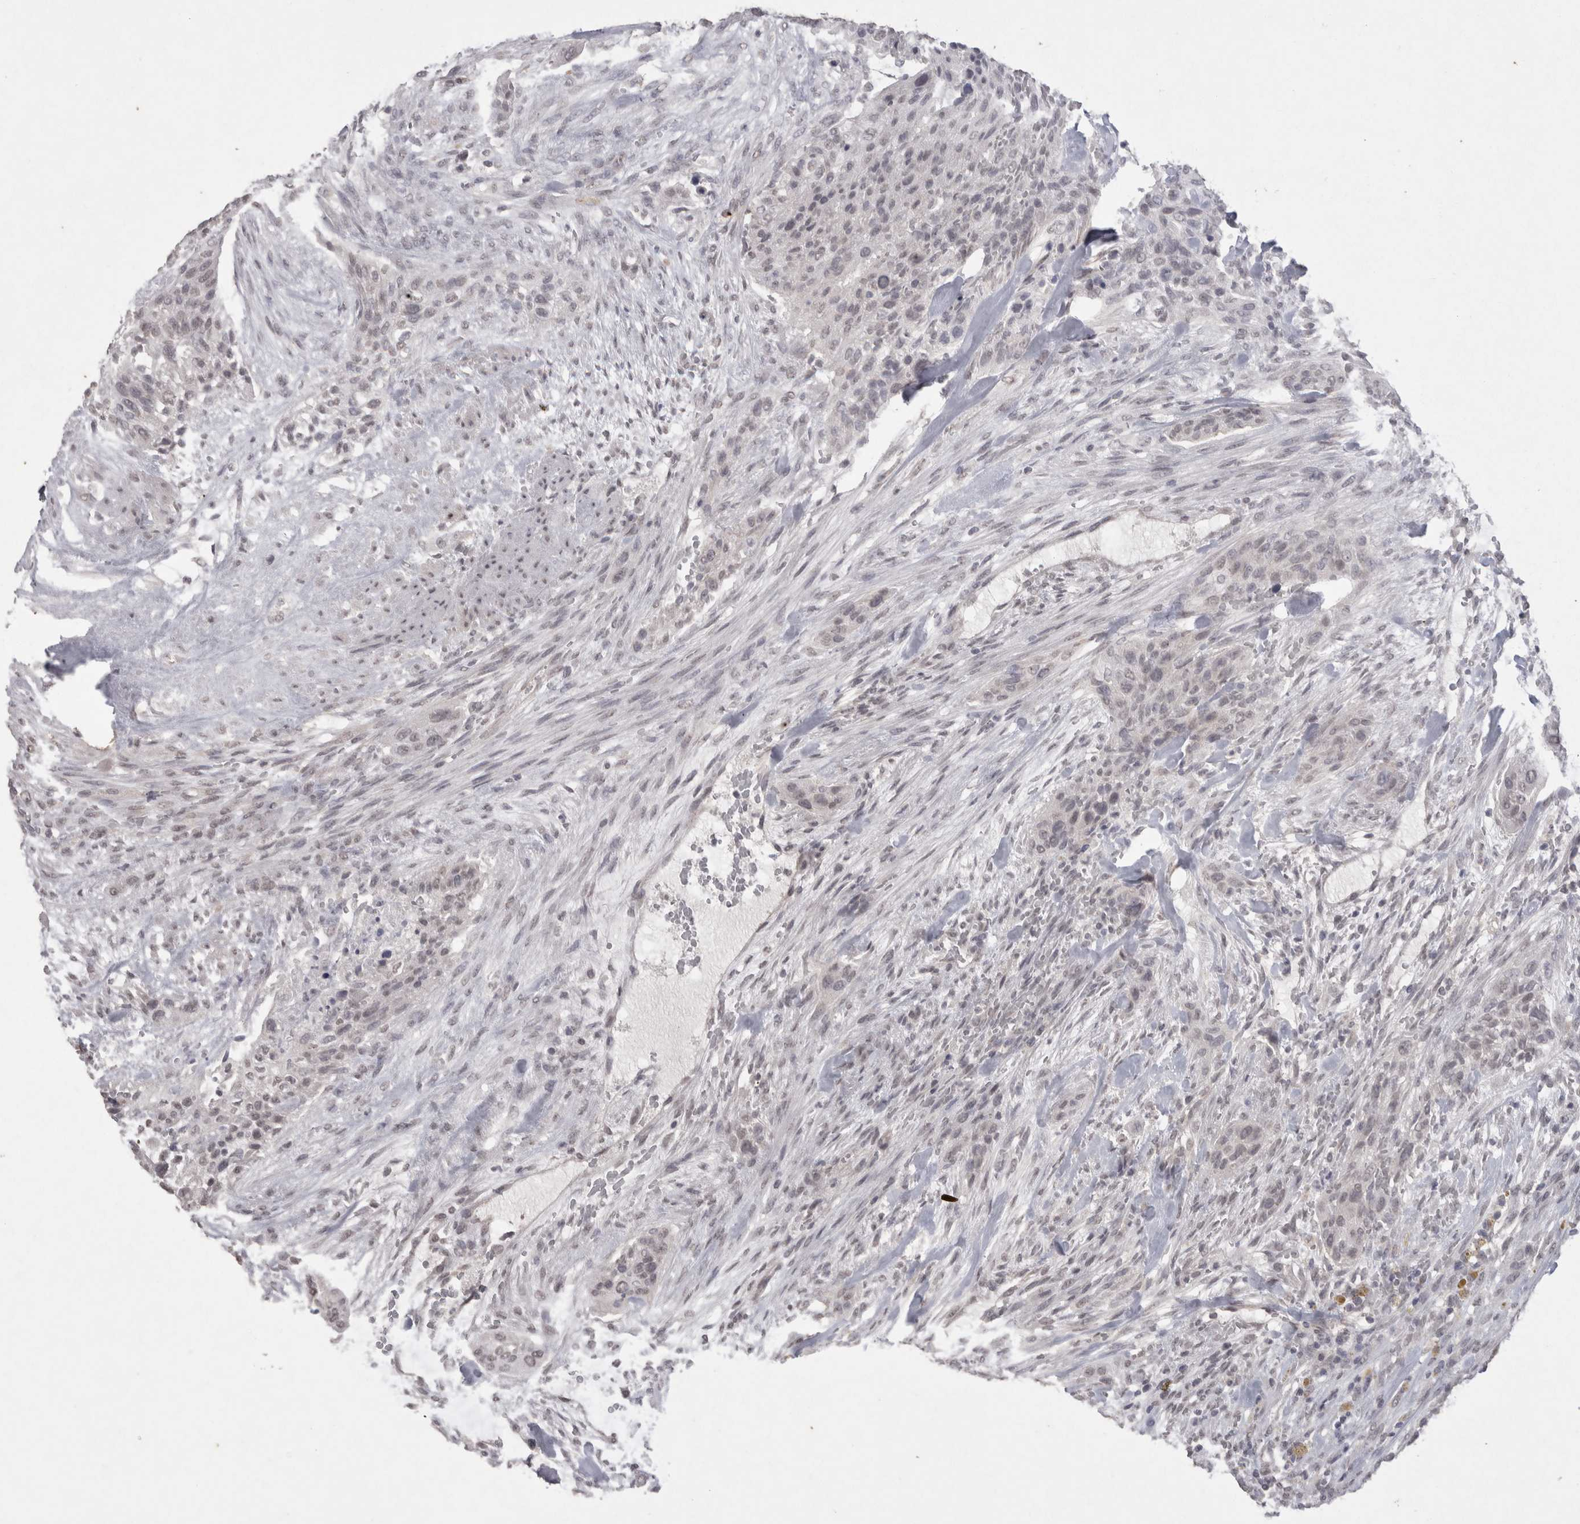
{"staining": {"intensity": "negative", "quantity": "none", "location": "none"}, "tissue": "urothelial cancer", "cell_type": "Tumor cells", "image_type": "cancer", "snomed": [{"axis": "morphology", "description": "Urothelial carcinoma, High grade"}, {"axis": "topography", "description": "Urinary bladder"}], "caption": "Image shows no significant protein positivity in tumor cells of urothelial cancer. (DAB (3,3'-diaminobenzidine) IHC with hematoxylin counter stain).", "gene": "DDX4", "patient": {"sex": "male", "age": 35}}